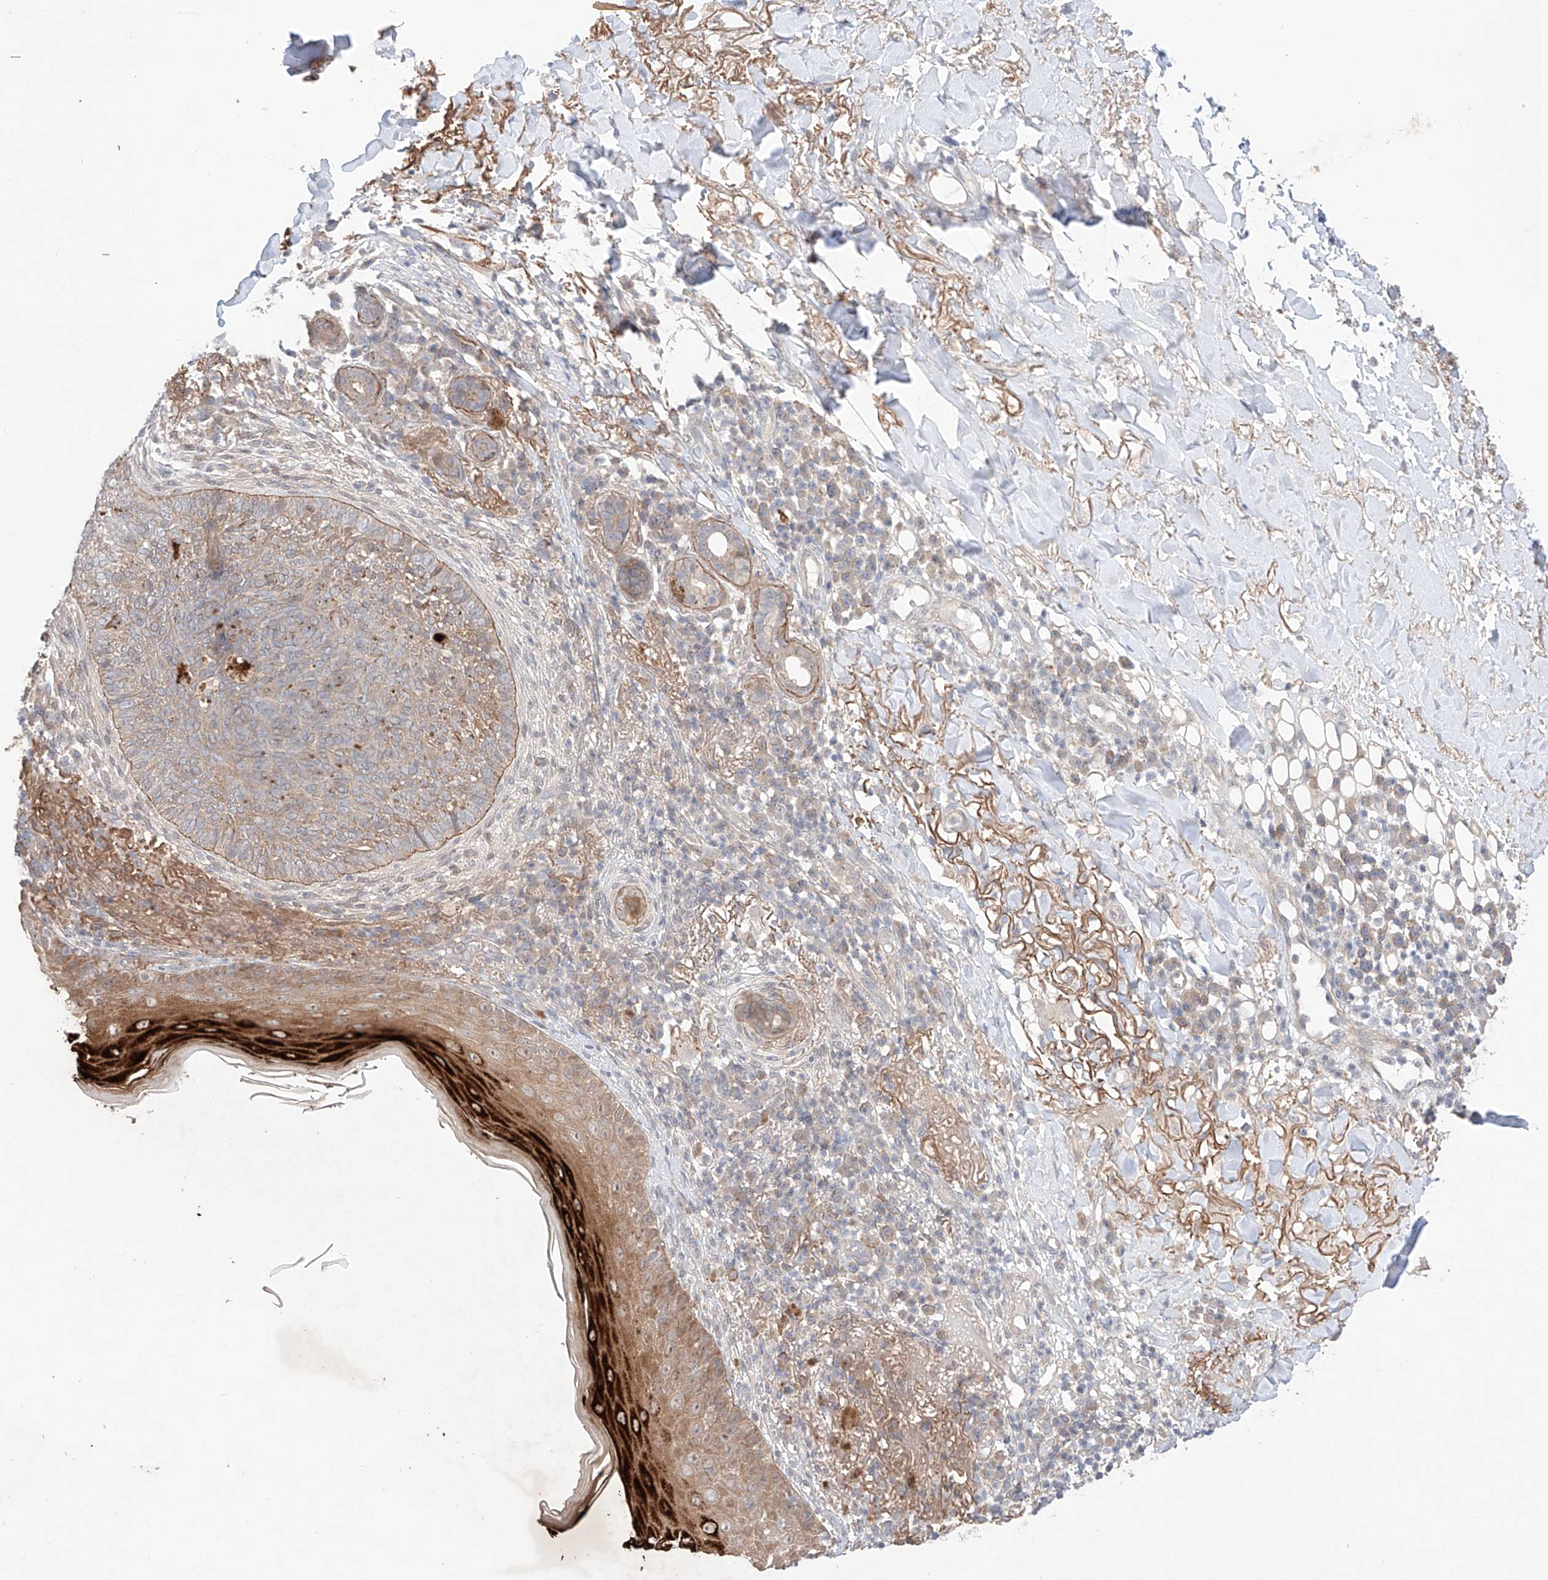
{"staining": {"intensity": "negative", "quantity": "none", "location": "none"}, "tissue": "skin cancer", "cell_type": "Tumor cells", "image_type": "cancer", "snomed": [{"axis": "morphology", "description": "Basal cell carcinoma"}, {"axis": "topography", "description": "Skin"}], "caption": "High power microscopy histopathology image of an IHC histopathology image of skin basal cell carcinoma, revealing no significant staining in tumor cells. (Stains: DAB (3,3'-diaminobenzidine) immunohistochemistry with hematoxylin counter stain, Microscopy: brightfield microscopy at high magnification).", "gene": "TSR2", "patient": {"sex": "male", "age": 85}}